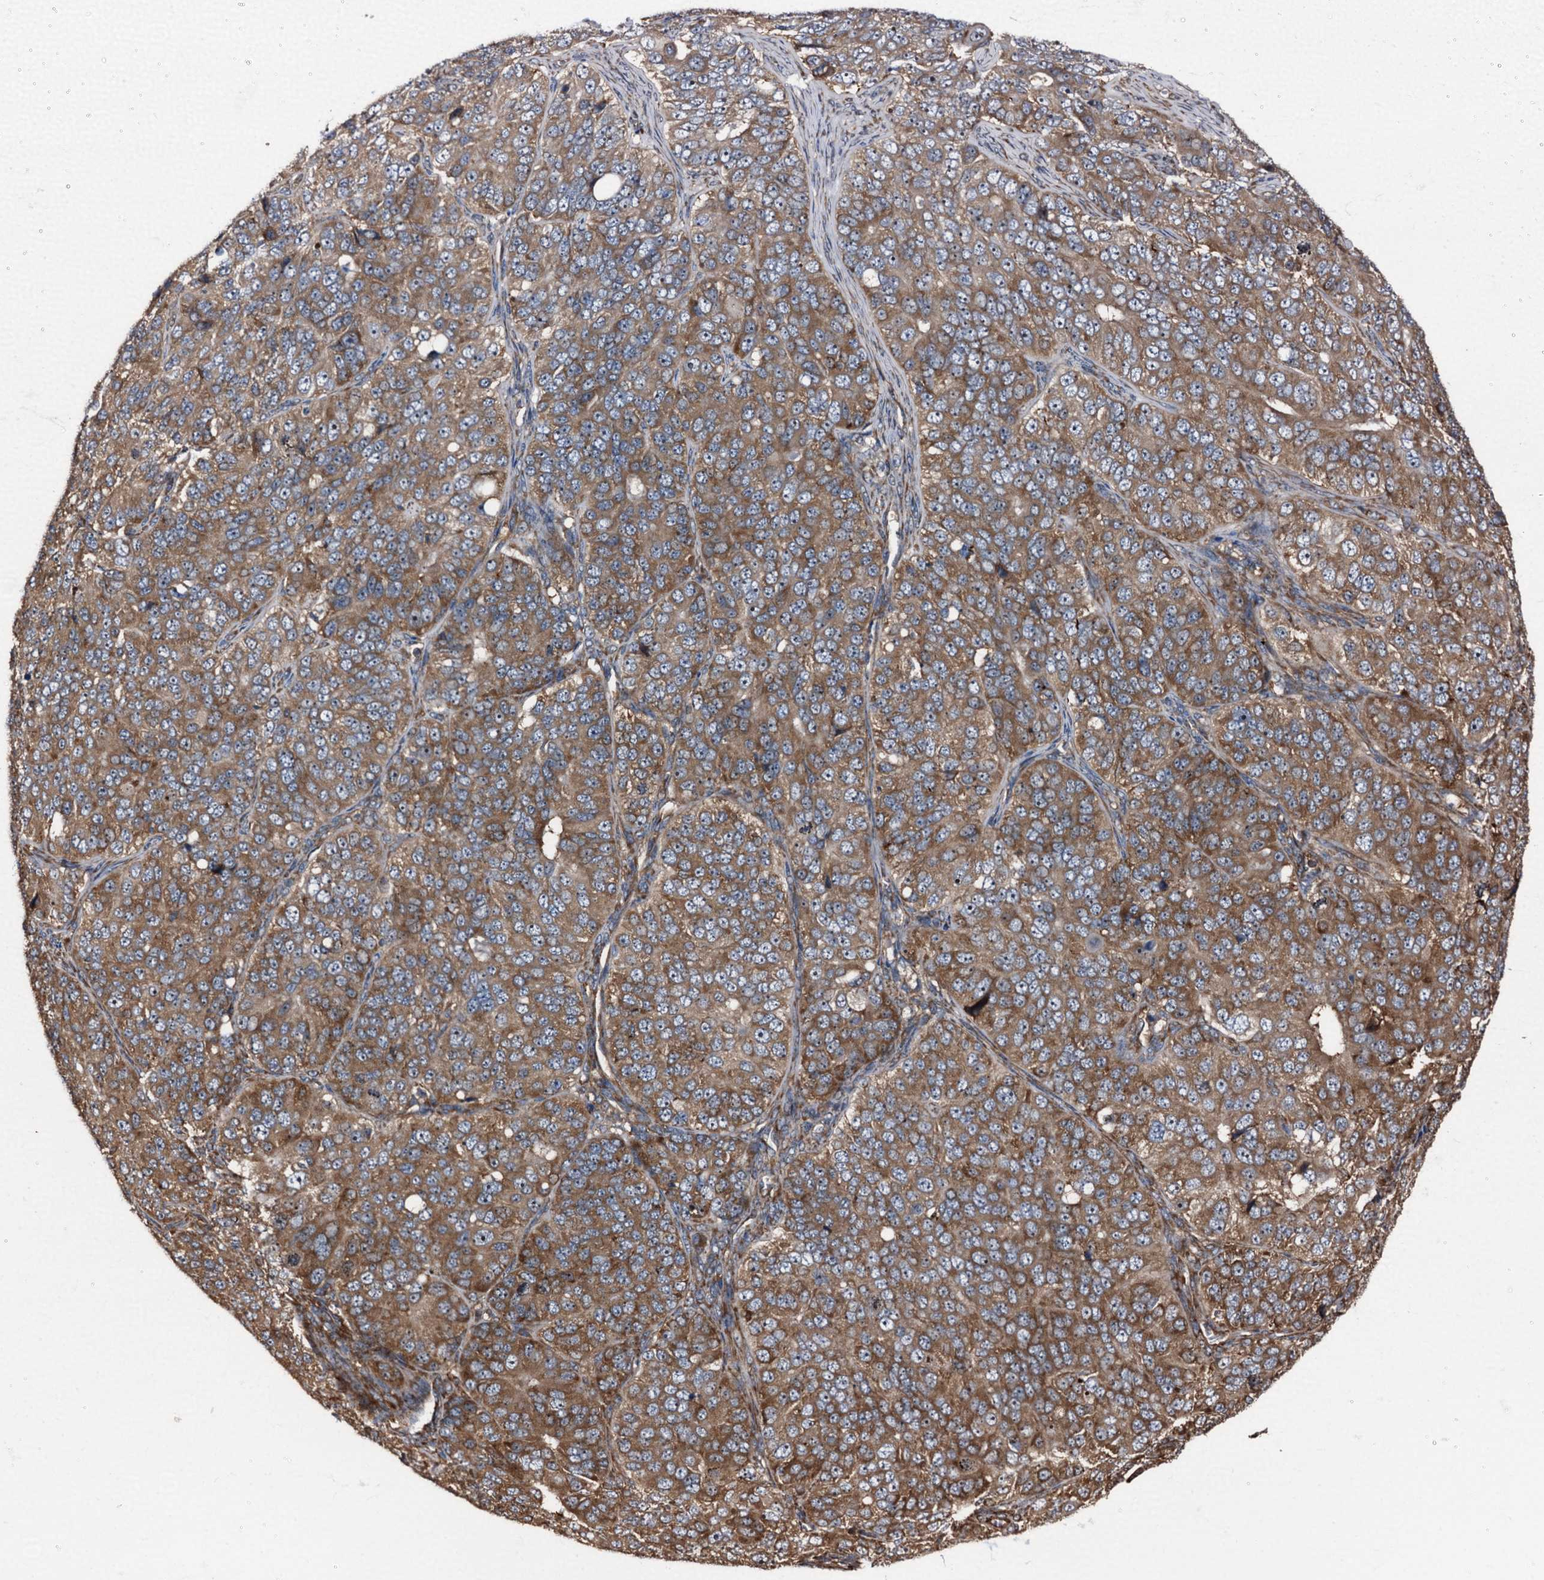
{"staining": {"intensity": "moderate", "quantity": ">75%", "location": "cytoplasmic/membranous"}, "tissue": "ovarian cancer", "cell_type": "Tumor cells", "image_type": "cancer", "snomed": [{"axis": "morphology", "description": "Carcinoma, endometroid"}, {"axis": "topography", "description": "Ovary"}], "caption": "High-magnification brightfield microscopy of ovarian cancer stained with DAB (brown) and counterstained with hematoxylin (blue). tumor cells exhibit moderate cytoplasmic/membranous staining is appreciated in about>75% of cells.", "gene": "ATP2C1", "patient": {"sex": "female", "age": 51}}